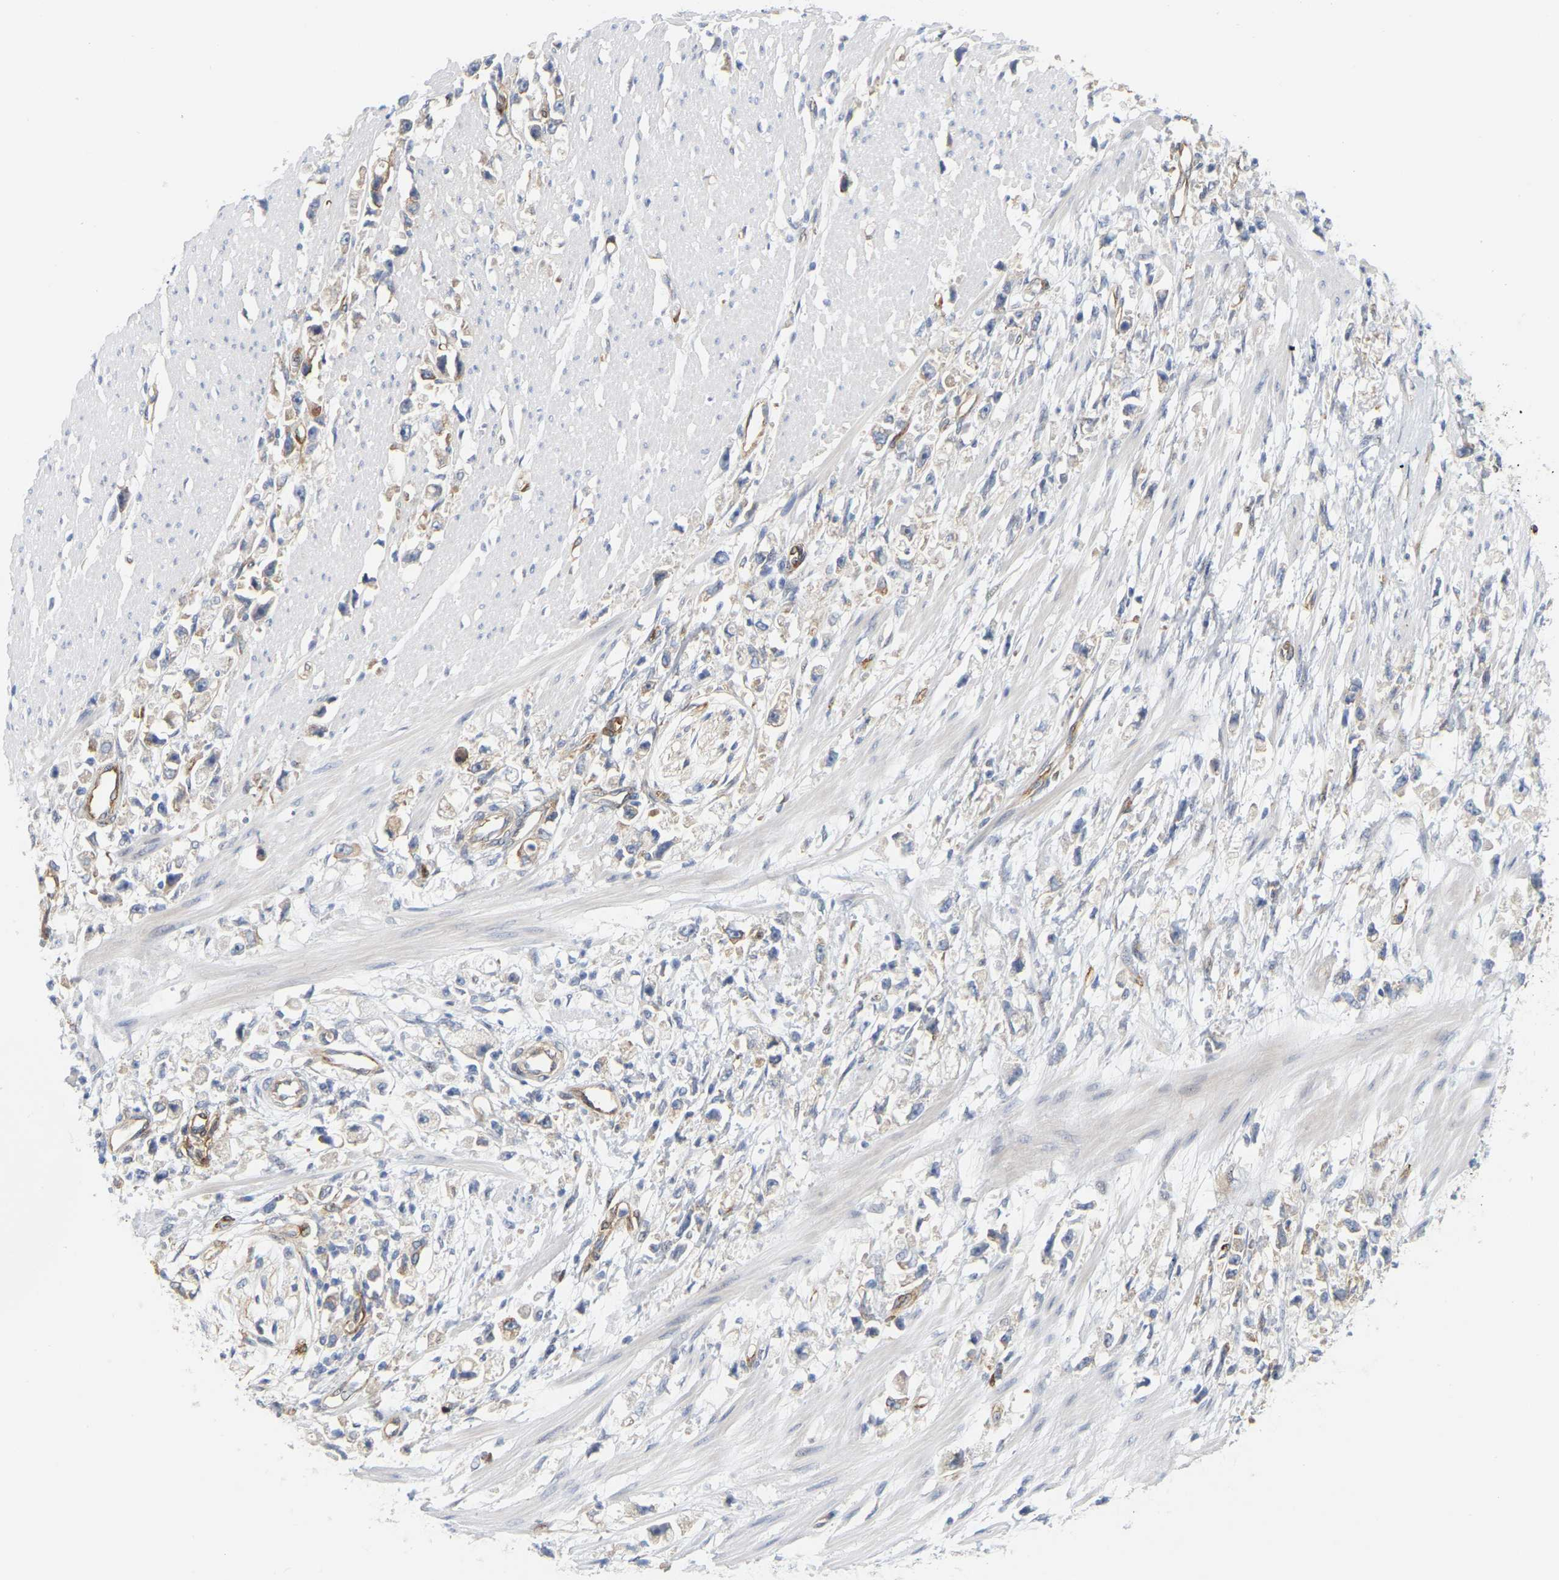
{"staining": {"intensity": "weak", "quantity": "<25%", "location": "cytoplasmic/membranous"}, "tissue": "stomach cancer", "cell_type": "Tumor cells", "image_type": "cancer", "snomed": [{"axis": "morphology", "description": "Adenocarcinoma, NOS"}, {"axis": "topography", "description": "Stomach"}], "caption": "Immunohistochemical staining of human stomach adenocarcinoma reveals no significant expression in tumor cells.", "gene": "RAPH1", "patient": {"sex": "female", "age": 59}}